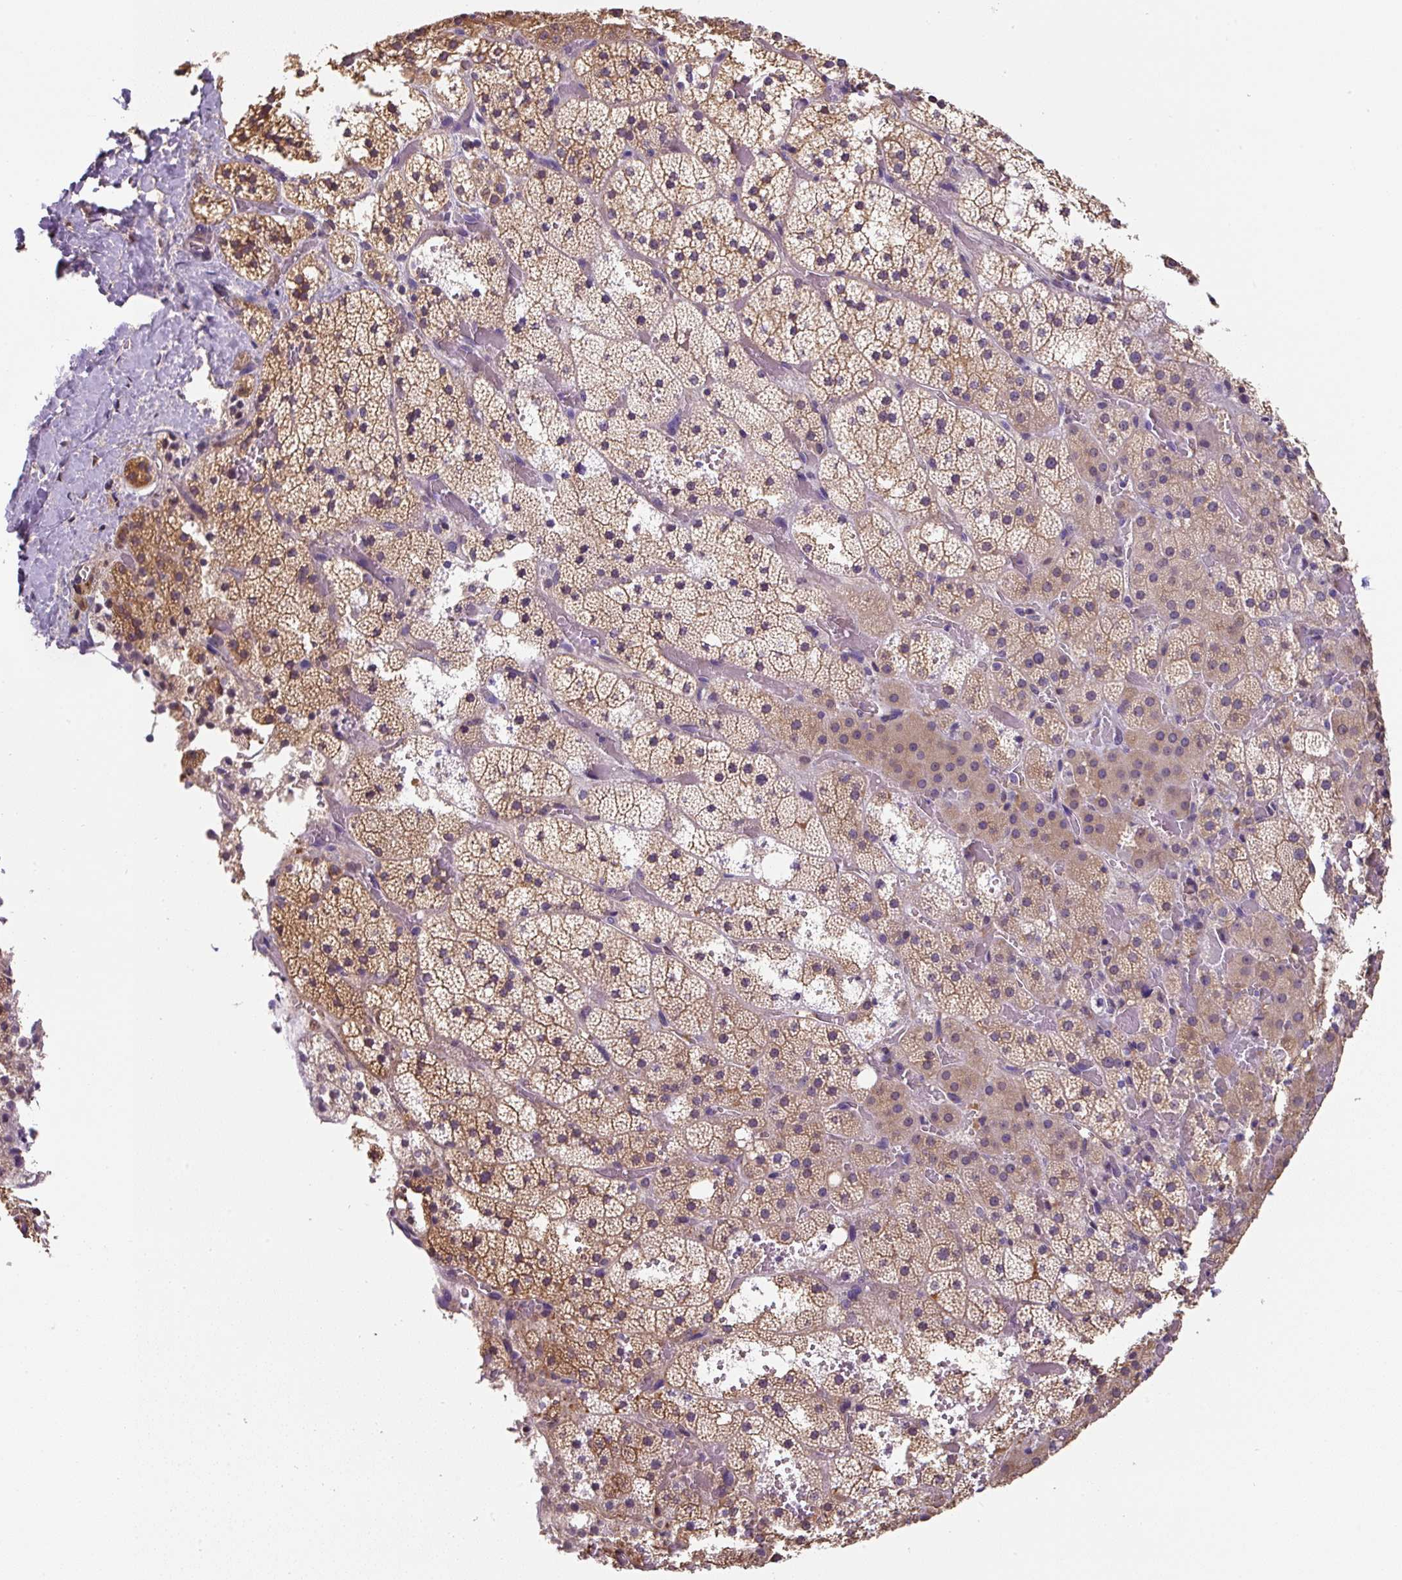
{"staining": {"intensity": "moderate", "quantity": ">75%", "location": "cytoplasmic/membranous"}, "tissue": "adrenal gland", "cell_type": "Glandular cells", "image_type": "normal", "snomed": [{"axis": "morphology", "description": "Normal tissue, NOS"}, {"axis": "topography", "description": "Adrenal gland"}], "caption": "Moderate cytoplasmic/membranous staining for a protein is identified in approximately >75% of glandular cells of unremarkable adrenal gland using immunohistochemistry.", "gene": "ST13", "patient": {"sex": "male", "age": 53}}